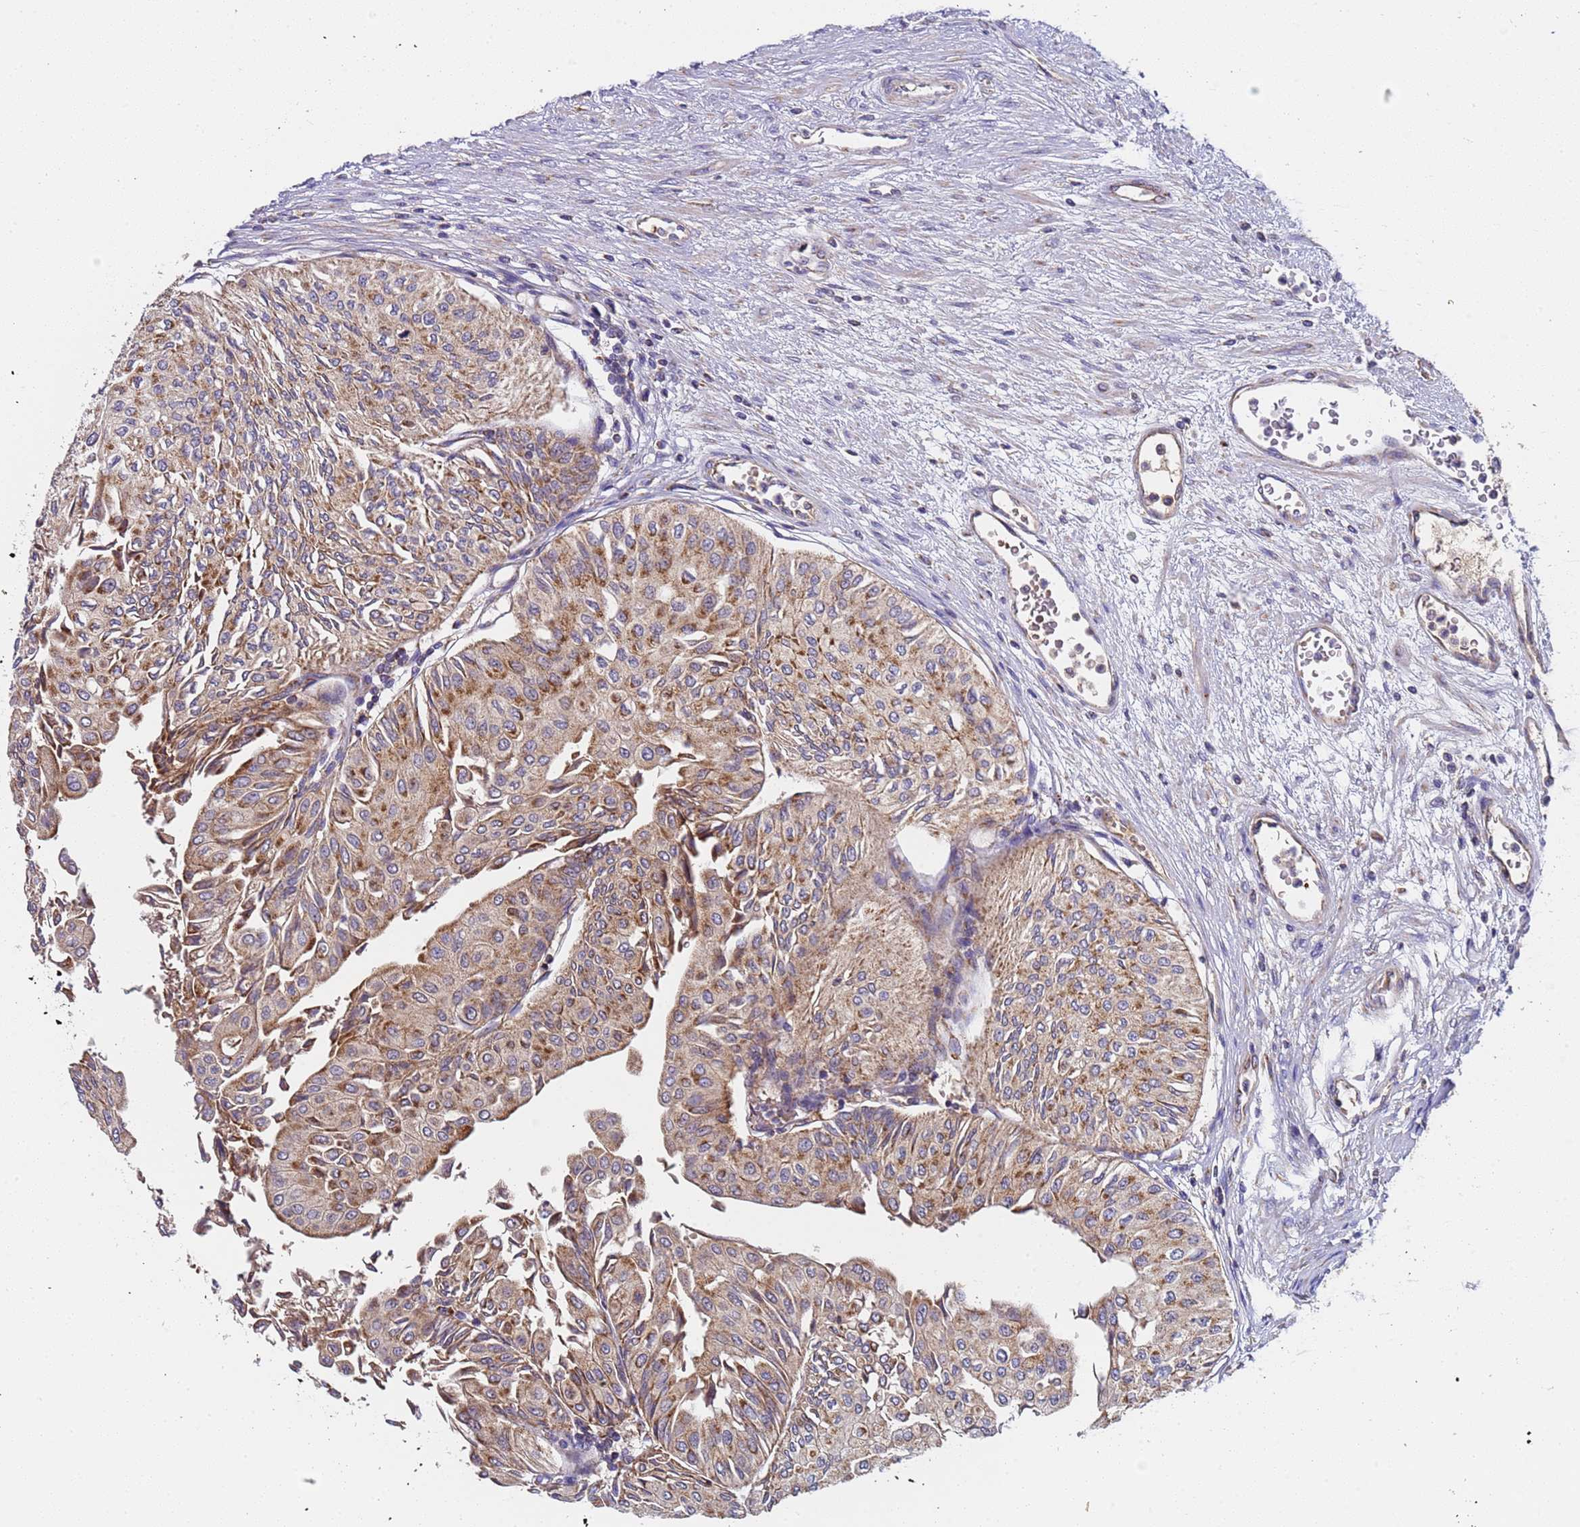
{"staining": {"intensity": "moderate", "quantity": ">75%", "location": "cytoplasmic/membranous"}, "tissue": "urothelial cancer", "cell_type": "Tumor cells", "image_type": "cancer", "snomed": [{"axis": "morphology", "description": "Urothelial carcinoma, Low grade"}, {"axis": "topography", "description": "Urinary bladder"}], "caption": "Tumor cells display moderate cytoplasmic/membranous expression in approximately >75% of cells in urothelial cancer.", "gene": "TMEM126A", "patient": {"sex": "male", "age": 67}}